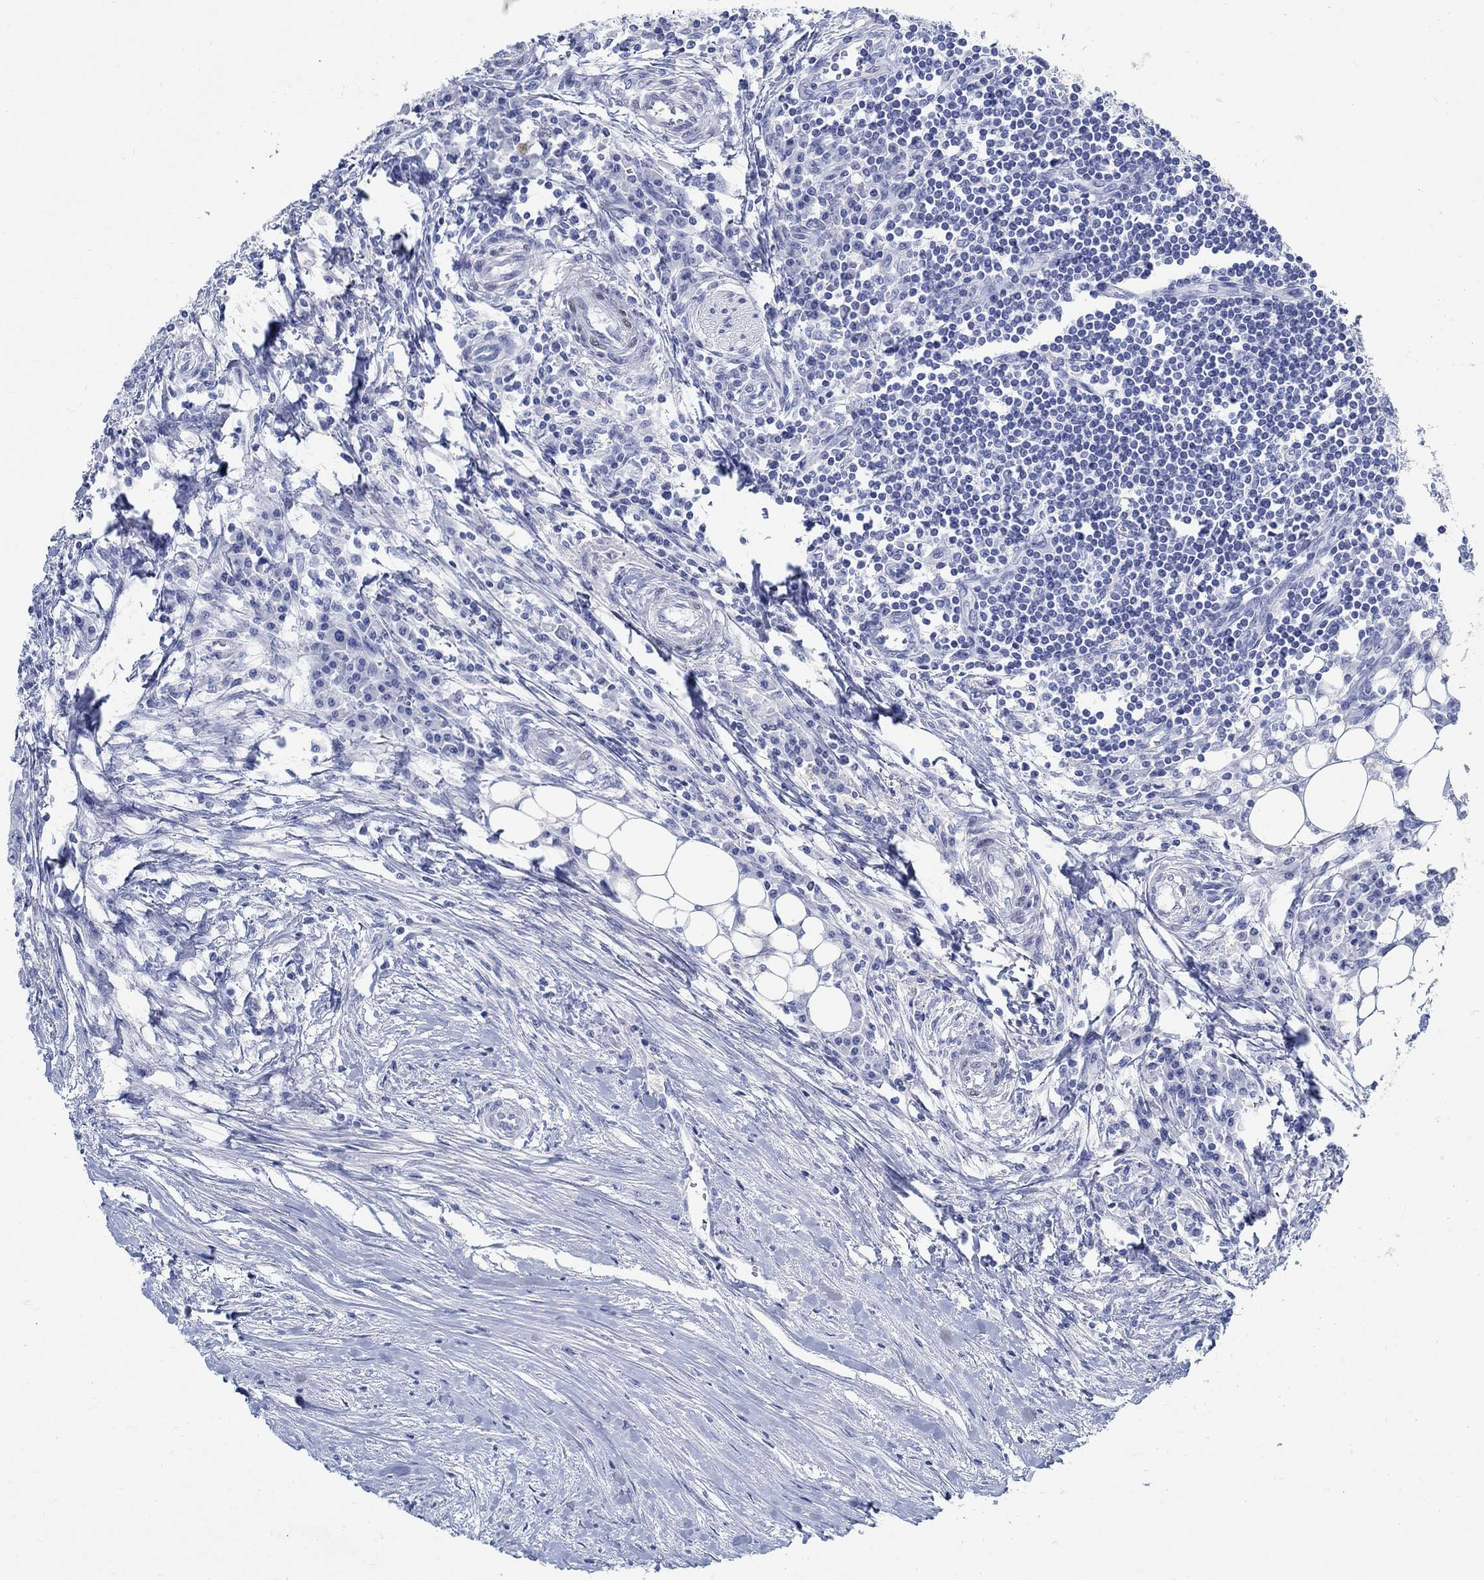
{"staining": {"intensity": "negative", "quantity": "none", "location": "none"}, "tissue": "colorectal cancer", "cell_type": "Tumor cells", "image_type": "cancer", "snomed": [{"axis": "morphology", "description": "Adenocarcinoma, NOS"}, {"axis": "topography", "description": "Colon"}], "caption": "Colorectal cancer (adenocarcinoma) was stained to show a protein in brown. There is no significant positivity in tumor cells.", "gene": "RBM20", "patient": {"sex": "male", "age": 53}}